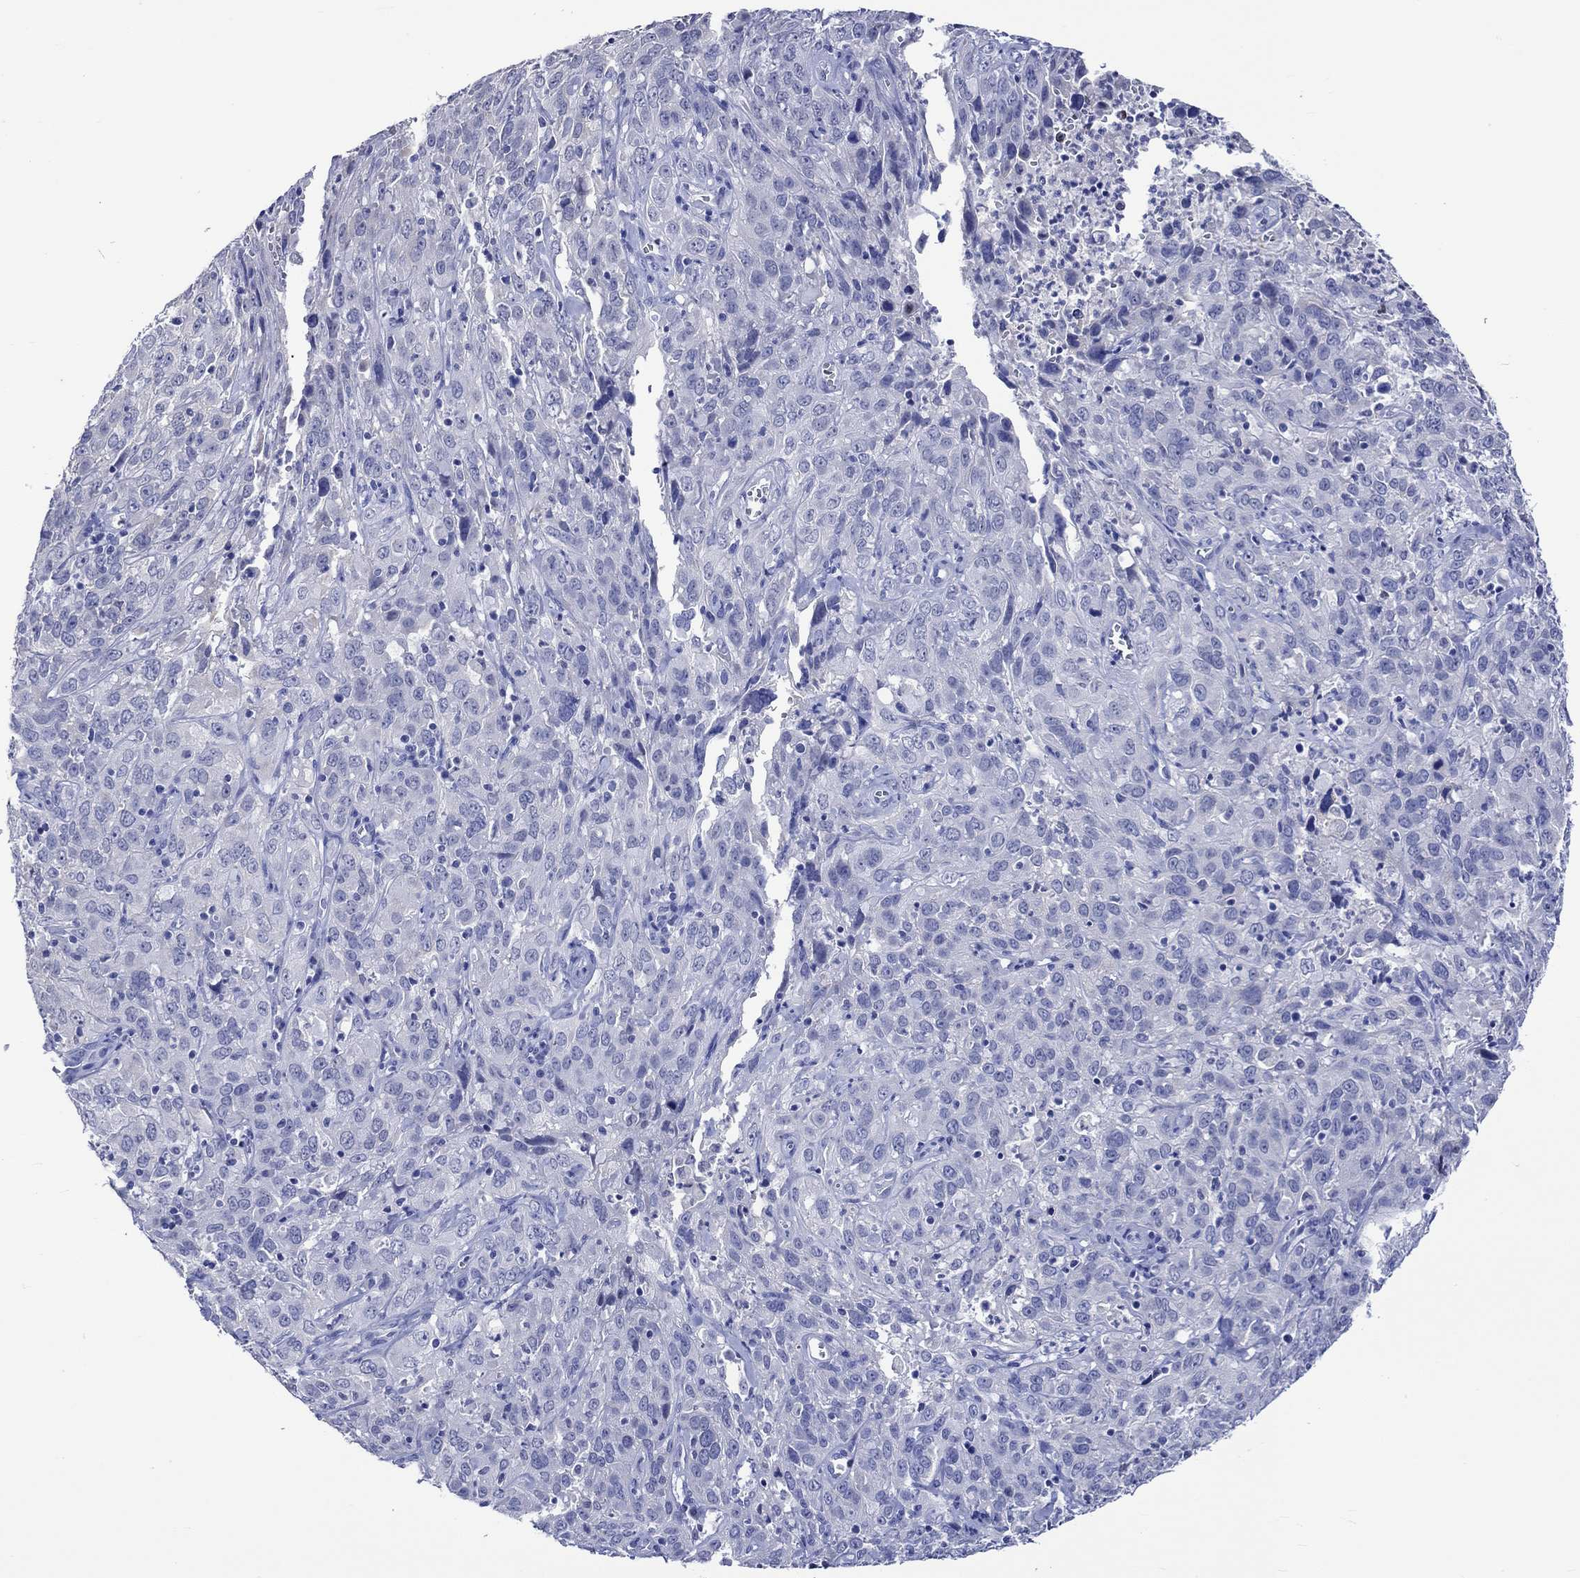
{"staining": {"intensity": "negative", "quantity": "none", "location": "none"}, "tissue": "cervical cancer", "cell_type": "Tumor cells", "image_type": "cancer", "snomed": [{"axis": "morphology", "description": "Squamous cell carcinoma, NOS"}, {"axis": "topography", "description": "Cervix"}], "caption": "Immunohistochemical staining of cervical cancer demonstrates no significant staining in tumor cells. Nuclei are stained in blue.", "gene": "KLHL35", "patient": {"sex": "female", "age": 32}}